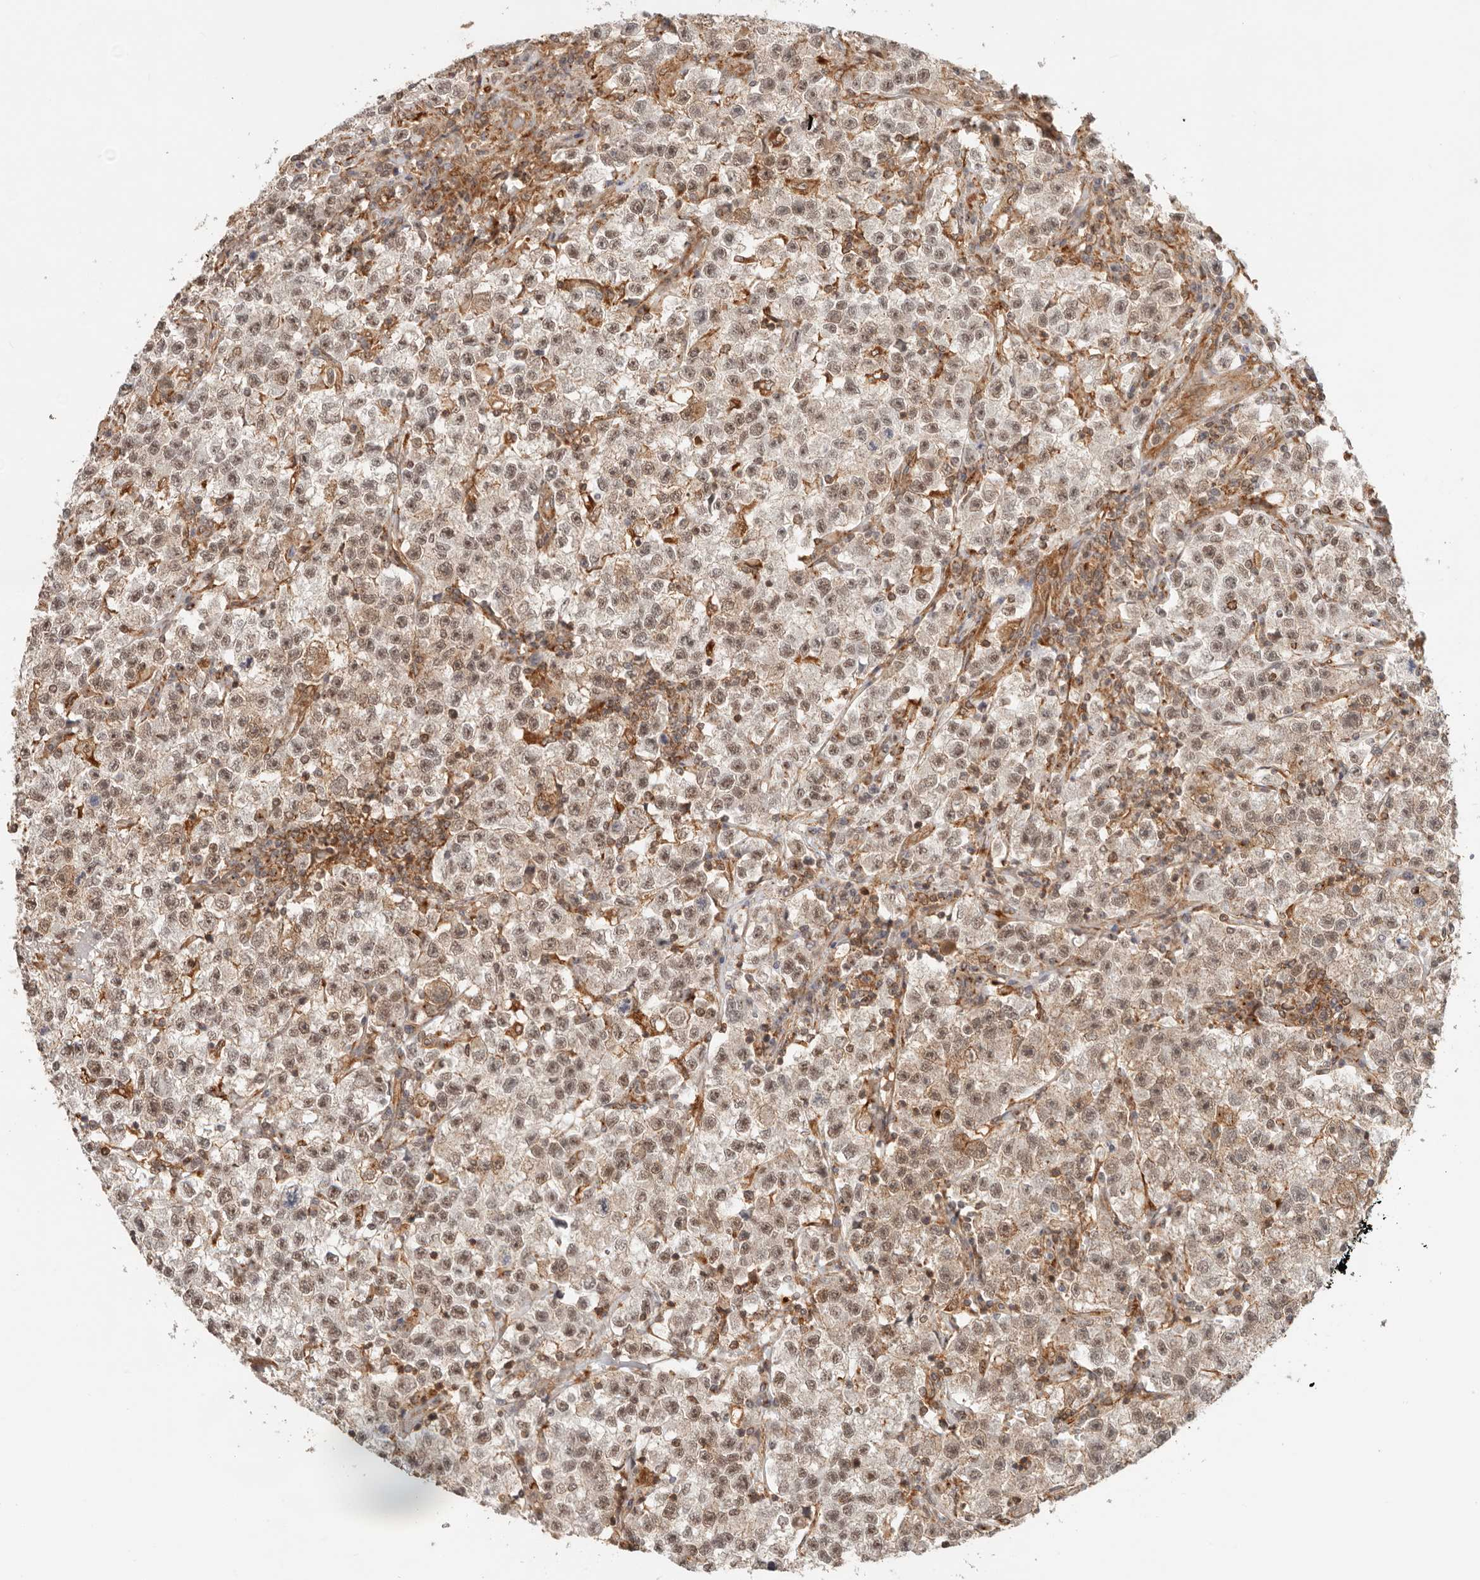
{"staining": {"intensity": "moderate", "quantity": ">75%", "location": "nuclear"}, "tissue": "testis cancer", "cell_type": "Tumor cells", "image_type": "cancer", "snomed": [{"axis": "morphology", "description": "Seminoma, NOS"}, {"axis": "topography", "description": "Testis"}], "caption": "Testis cancer stained with a brown dye demonstrates moderate nuclear positive positivity in about >75% of tumor cells.", "gene": "HEXD", "patient": {"sex": "male", "age": 22}}